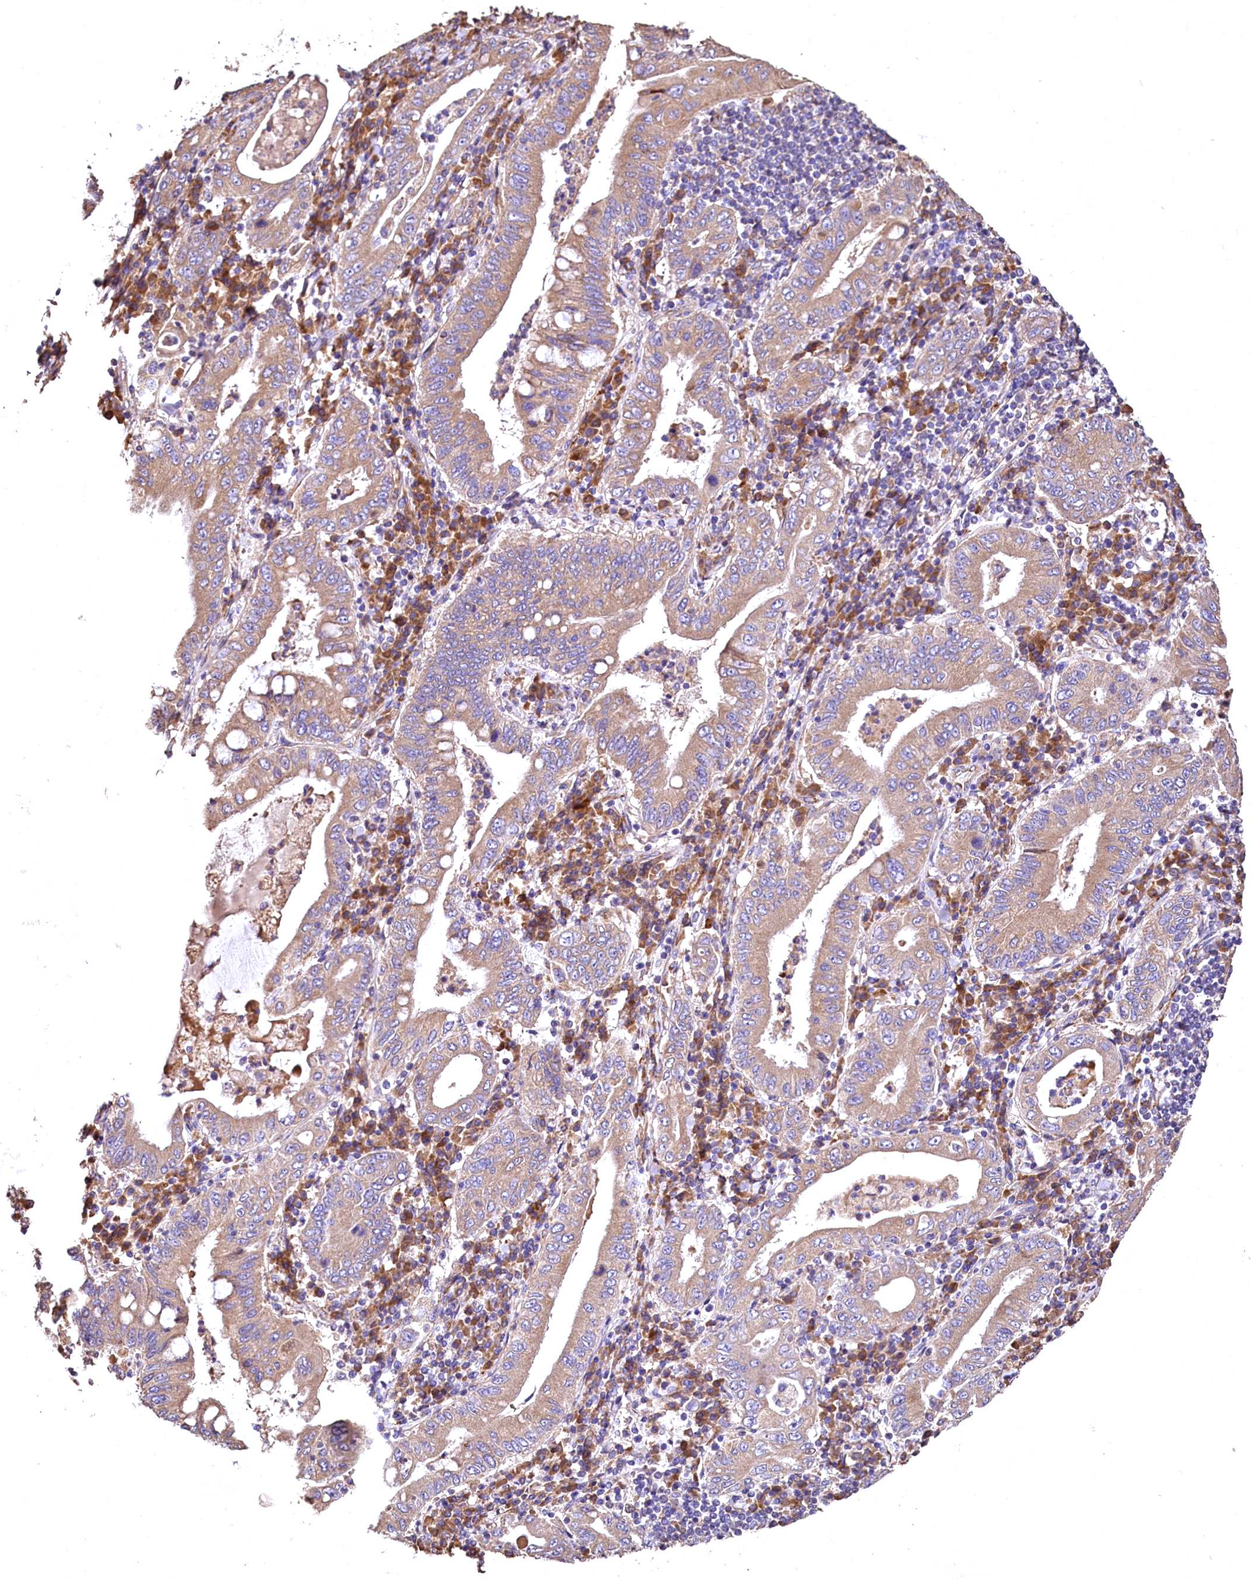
{"staining": {"intensity": "moderate", "quantity": ">75%", "location": "cytoplasmic/membranous"}, "tissue": "stomach cancer", "cell_type": "Tumor cells", "image_type": "cancer", "snomed": [{"axis": "morphology", "description": "Normal tissue, NOS"}, {"axis": "morphology", "description": "Adenocarcinoma, NOS"}, {"axis": "topography", "description": "Esophagus"}, {"axis": "topography", "description": "Stomach, upper"}, {"axis": "topography", "description": "Peripheral nerve tissue"}], "caption": "This is a histology image of immunohistochemistry staining of adenocarcinoma (stomach), which shows moderate expression in the cytoplasmic/membranous of tumor cells.", "gene": "RASSF1", "patient": {"sex": "male", "age": 62}}